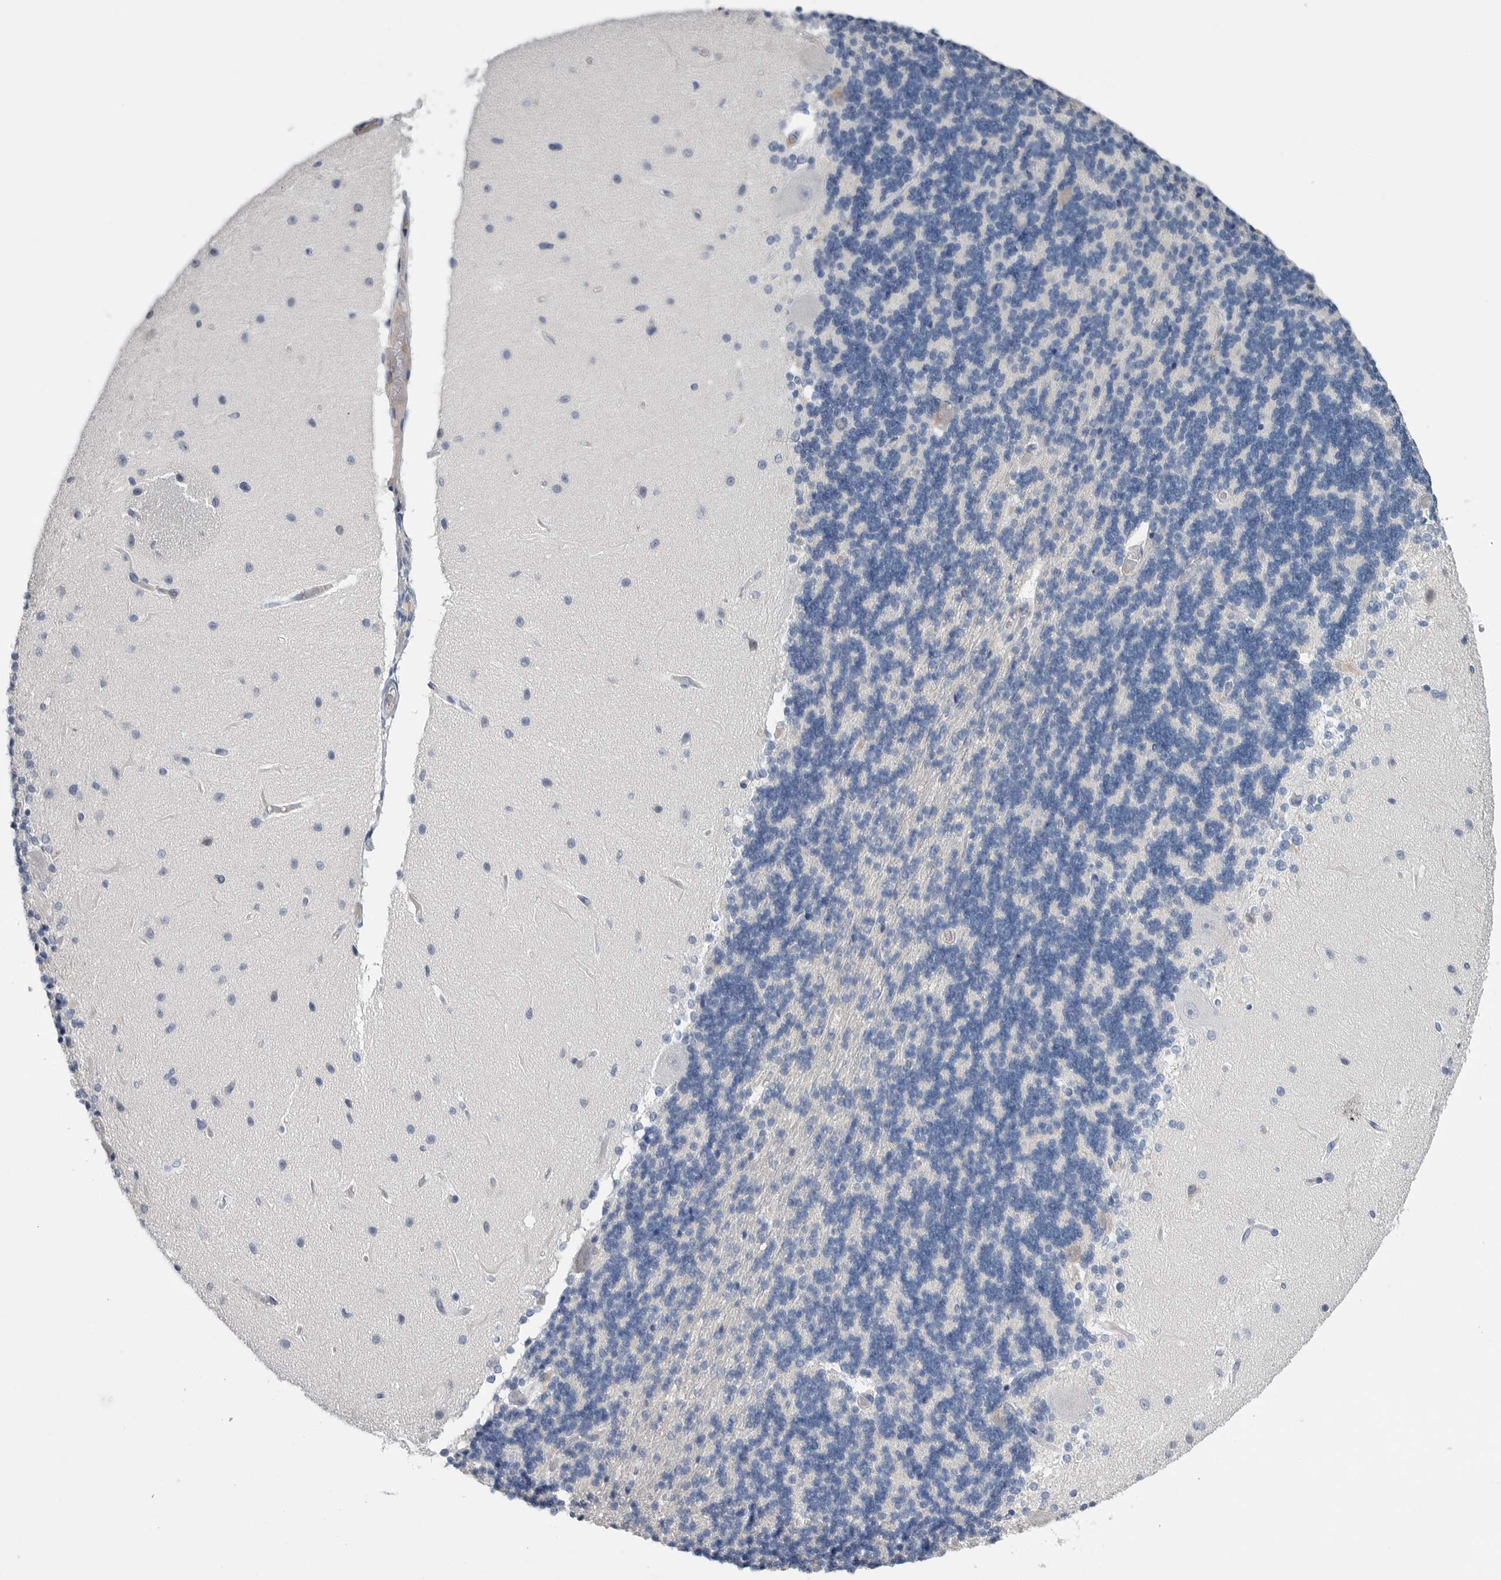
{"staining": {"intensity": "negative", "quantity": "none", "location": "none"}, "tissue": "cerebellum", "cell_type": "Cells in granular layer", "image_type": "normal", "snomed": [{"axis": "morphology", "description": "Normal tissue, NOS"}, {"axis": "topography", "description": "Cerebellum"}], "caption": "Immunohistochemistry (IHC) of unremarkable cerebellum displays no positivity in cells in granular layer.", "gene": "FABP6", "patient": {"sex": "female", "age": 54}}